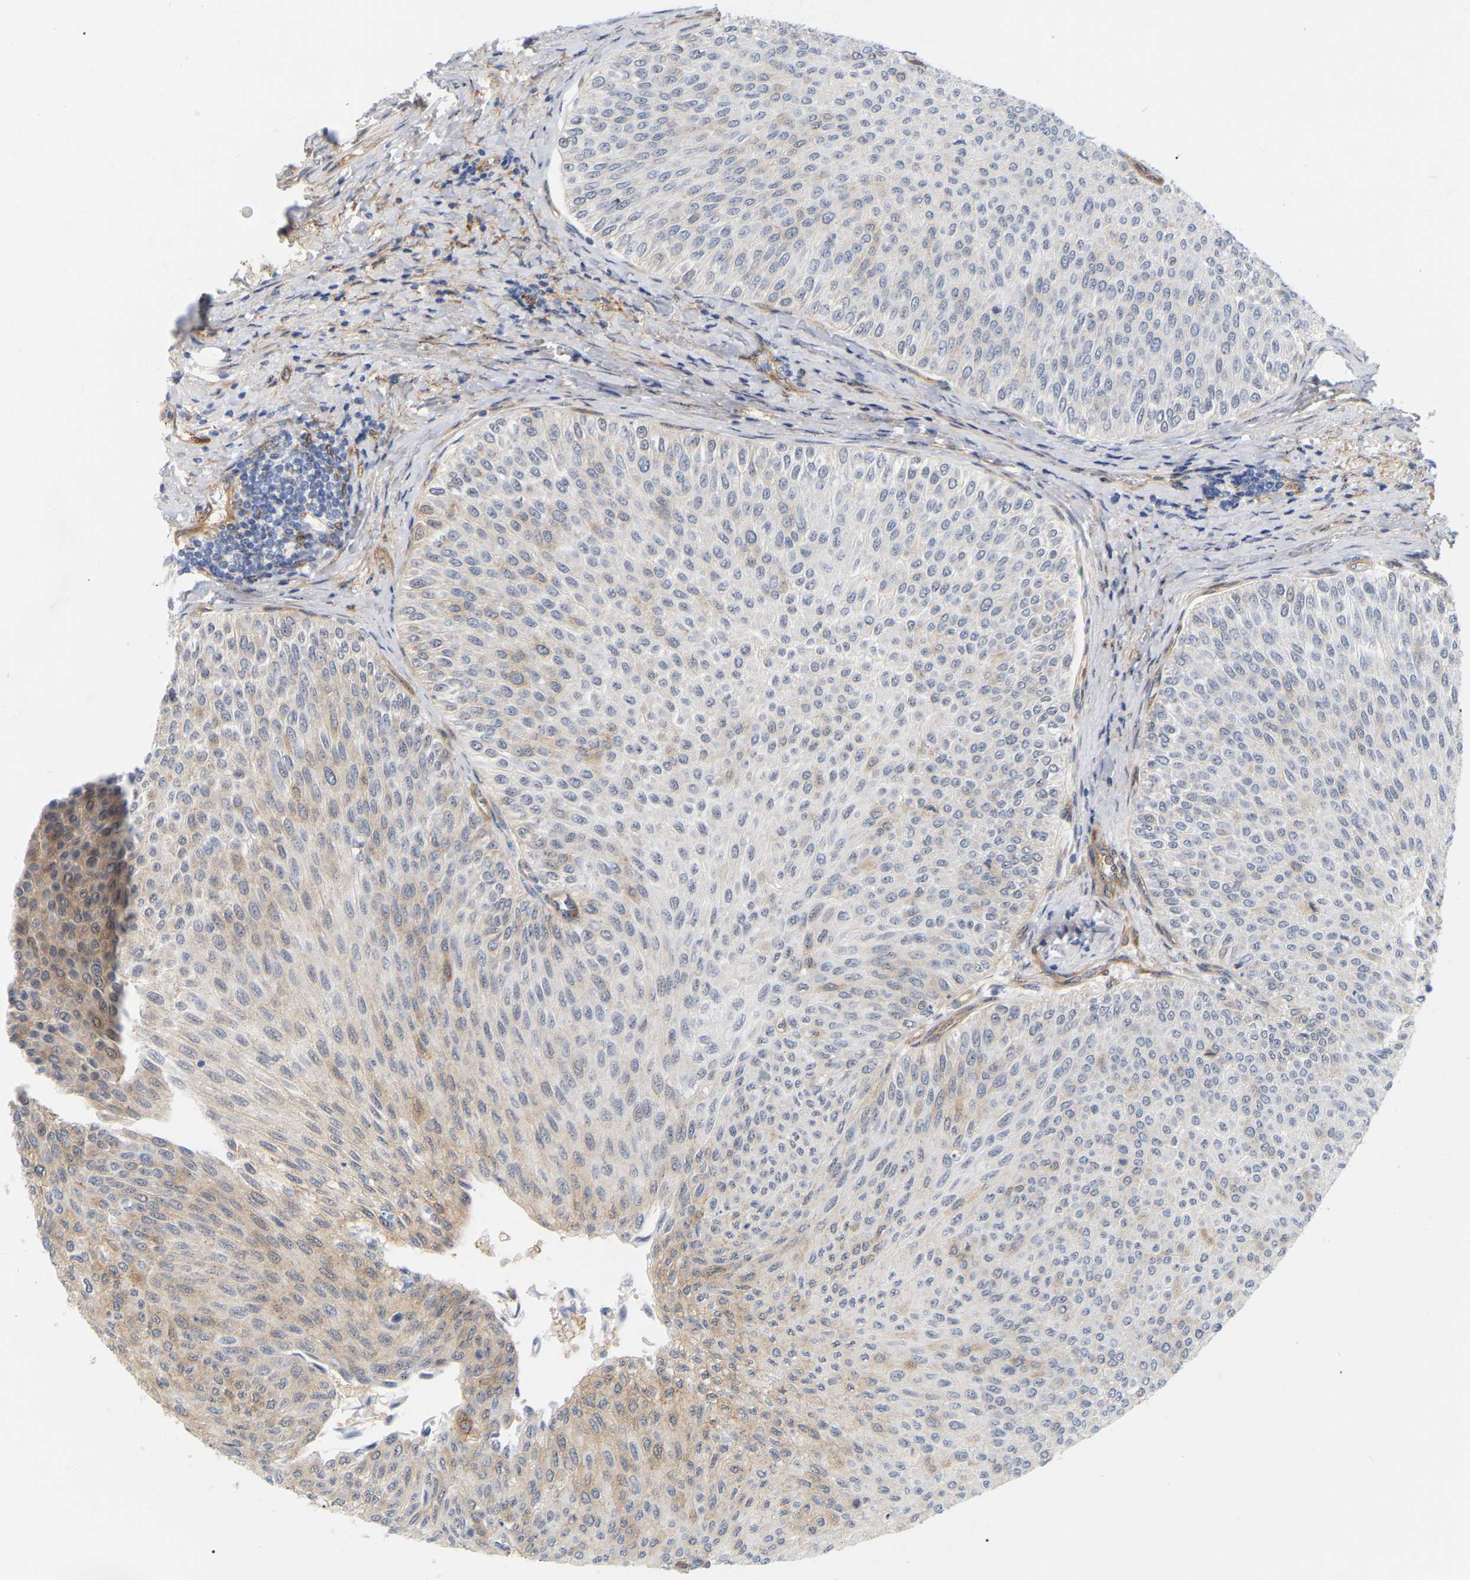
{"staining": {"intensity": "moderate", "quantity": "25%-75%", "location": "cytoplasmic/membranous"}, "tissue": "urothelial cancer", "cell_type": "Tumor cells", "image_type": "cancer", "snomed": [{"axis": "morphology", "description": "Urothelial carcinoma, Low grade"}, {"axis": "topography", "description": "Urinary bladder"}], "caption": "A brown stain shows moderate cytoplasmic/membranous staining of a protein in urothelial cancer tumor cells.", "gene": "RAPH1", "patient": {"sex": "male", "age": 78}}